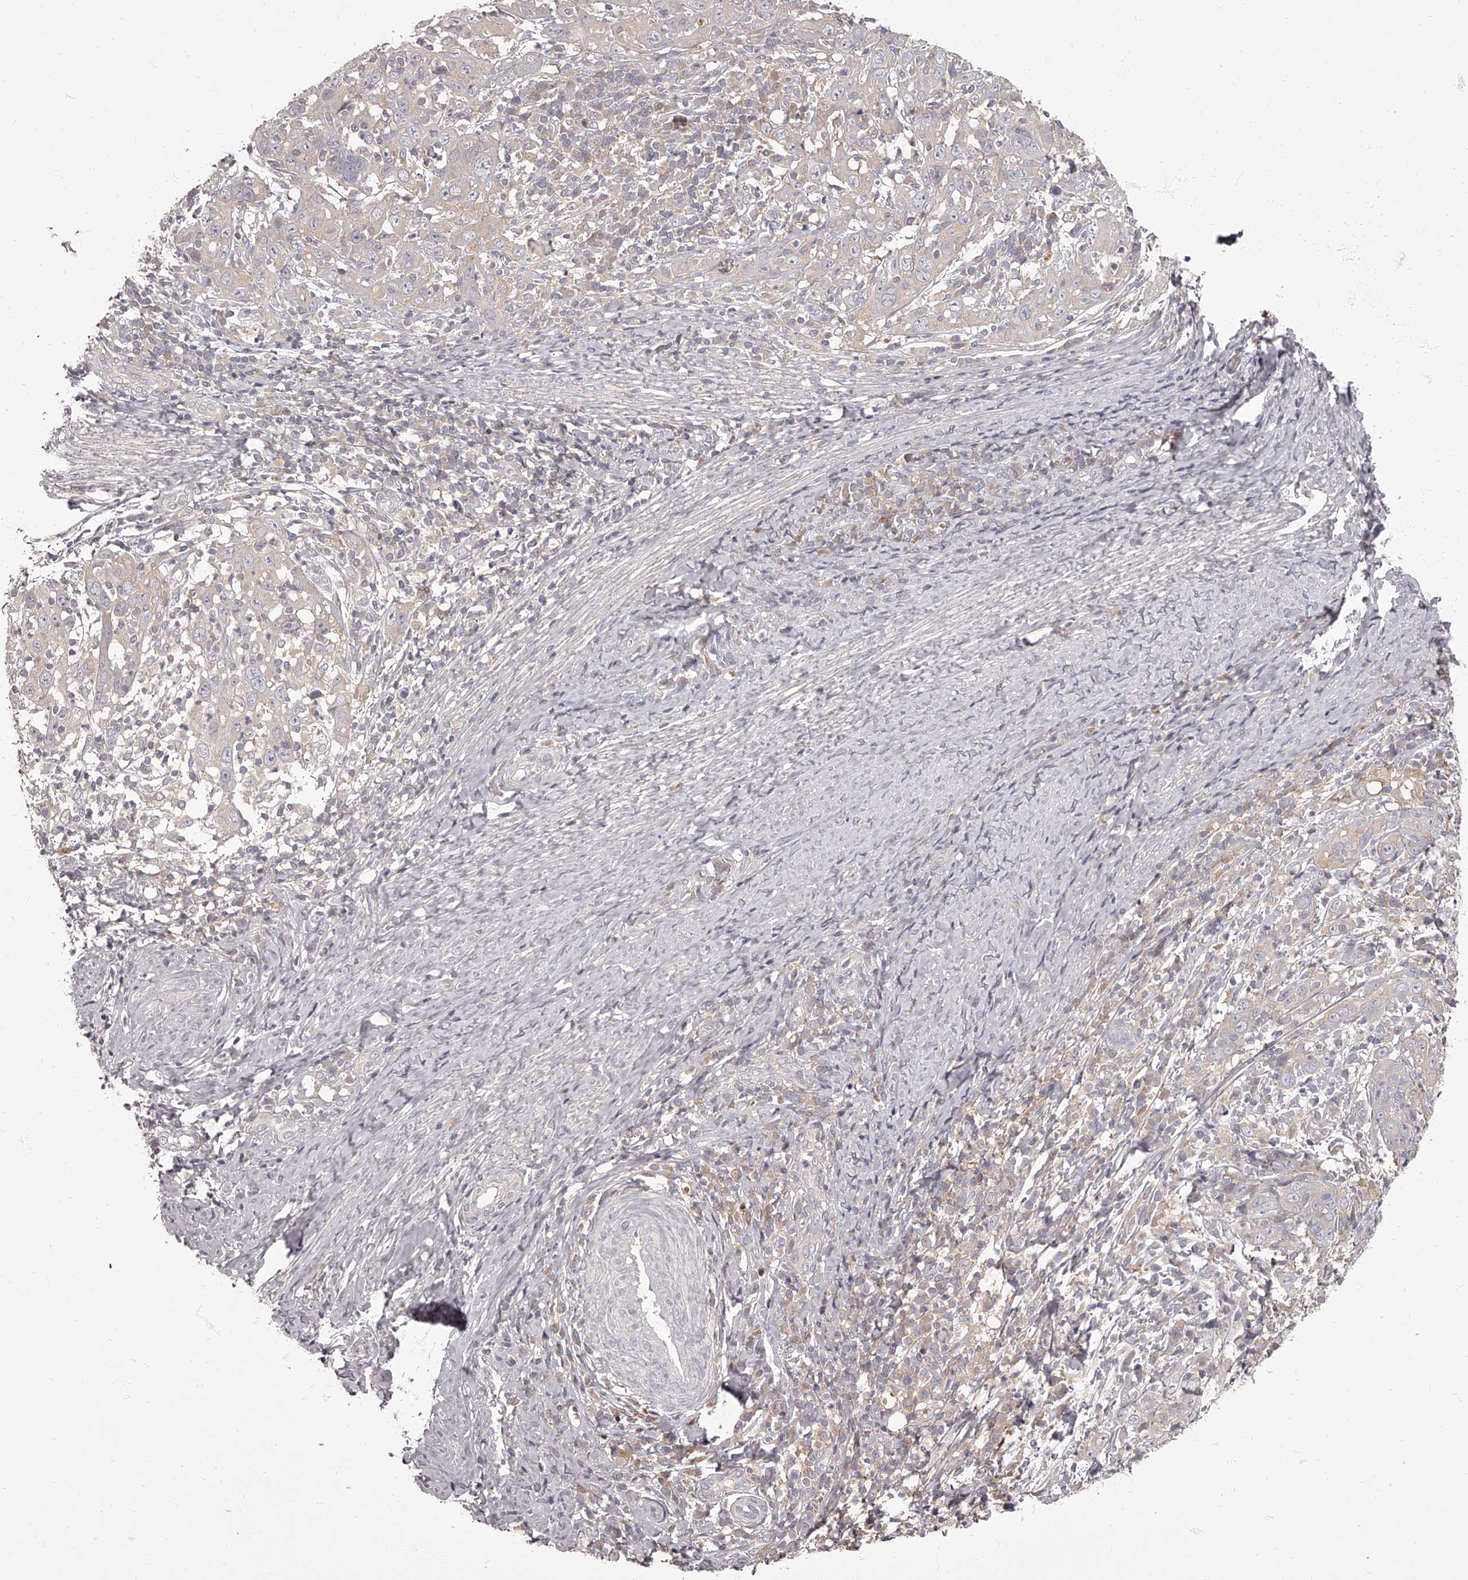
{"staining": {"intensity": "negative", "quantity": "none", "location": "none"}, "tissue": "cervical cancer", "cell_type": "Tumor cells", "image_type": "cancer", "snomed": [{"axis": "morphology", "description": "Squamous cell carcinoma, NOS"}, {"axis": "topography", "description": "Cervix"}], "caption": "Tumor cells are negative for protein expression in human squamous cell carcinoma (cervical).", "gene": "APEH", "patient": {"sex": "female", "age": 46}}